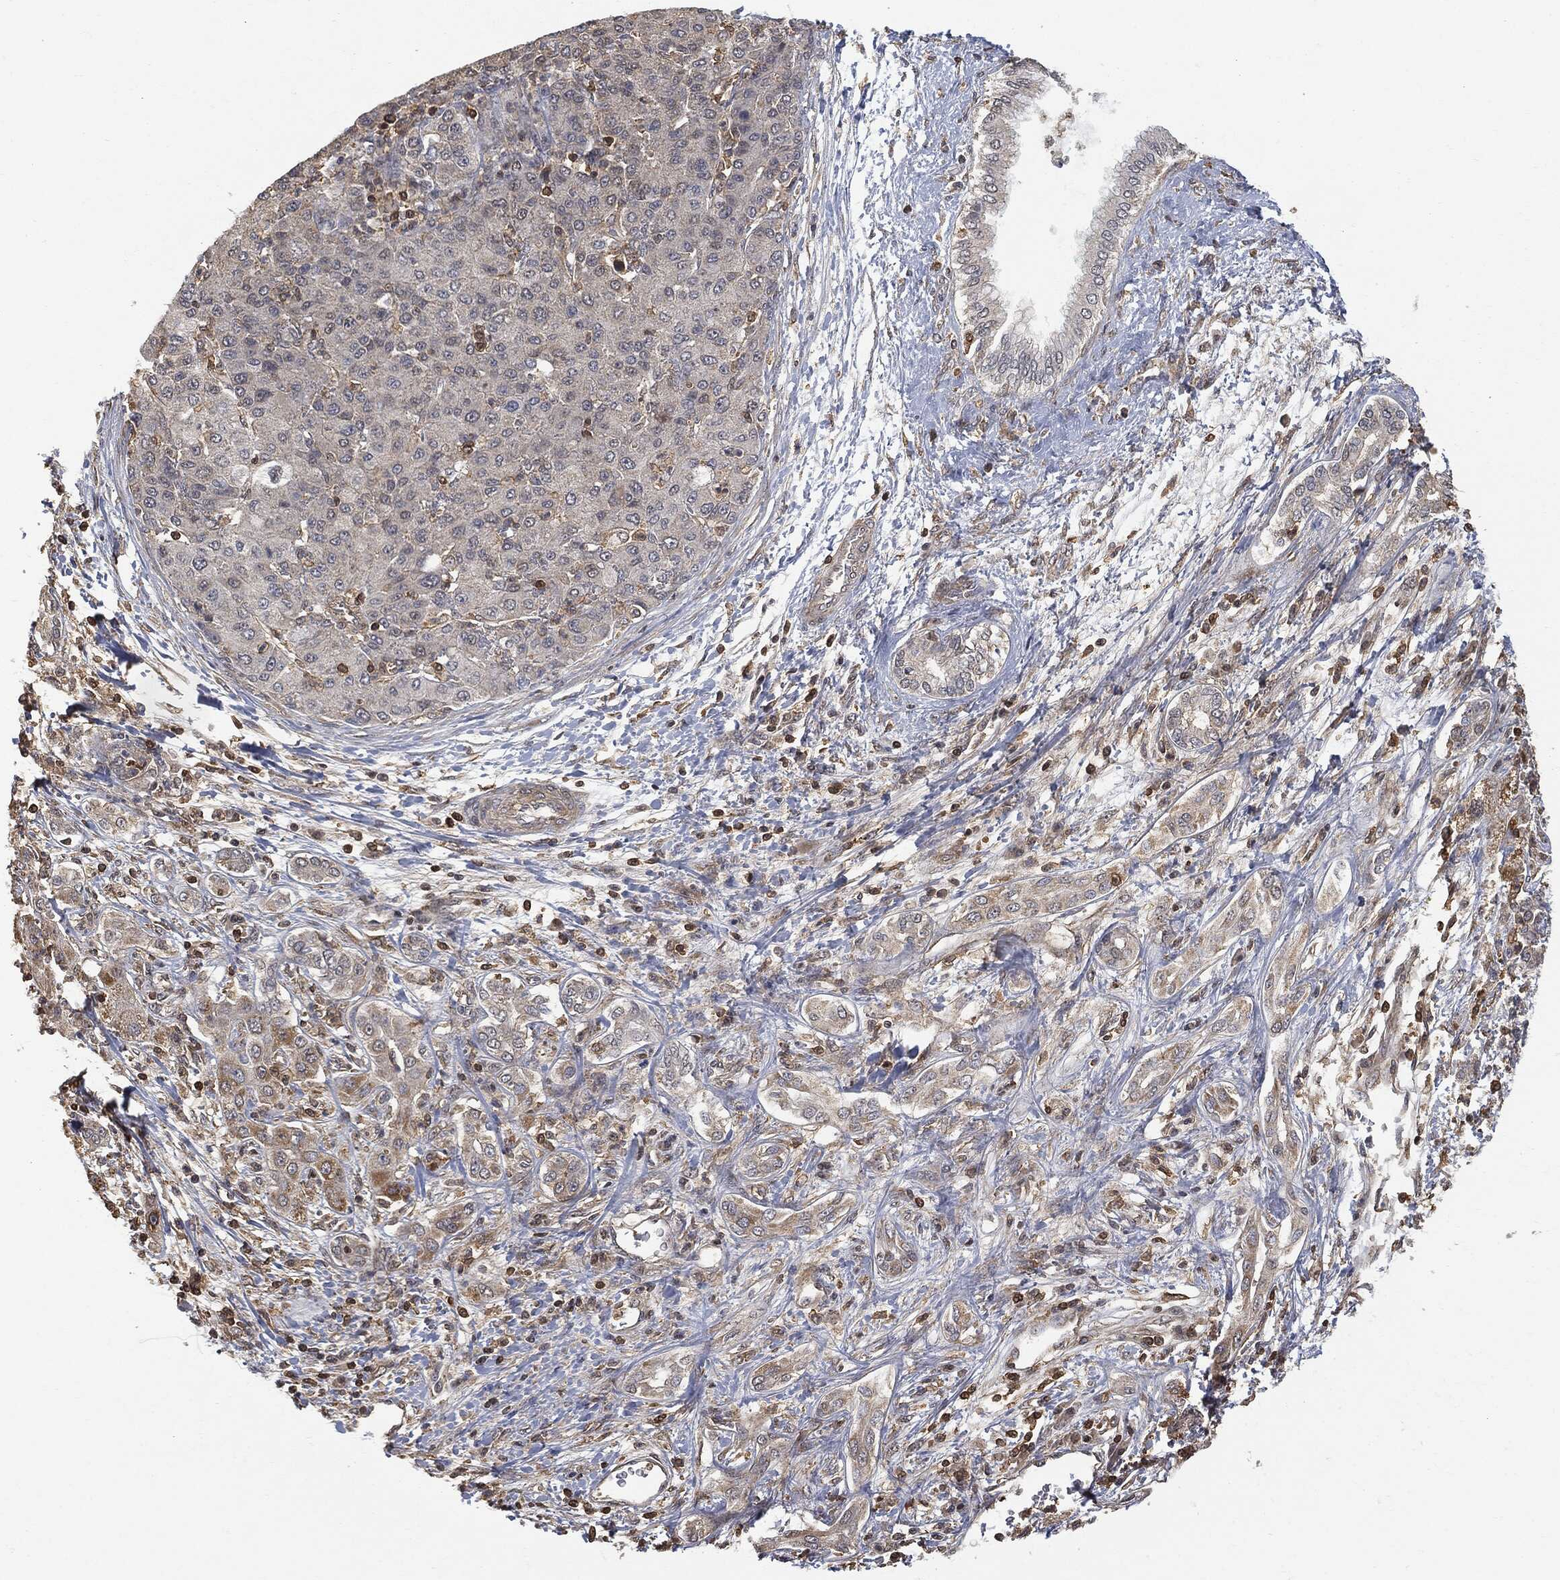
{"staining": {"intensity": "negative", "quantity": "none", "location": "none"}, "tissue": "liver cancer", "cell_type": "Tumor cells", "image_type": "cancer", "snomed": [{"axis": "morphology", "description": "Carcinoma, Hepatocellular, NOS"}, {"axis": "topography", "description": "Liver"}], "caption": "Immunohistochemical staining of human liver hepatocellular carcinoma shows no significant positivity in tumor cells.", "gene": "PSMB10", "patient": {"sex": "male", "age": 65}}